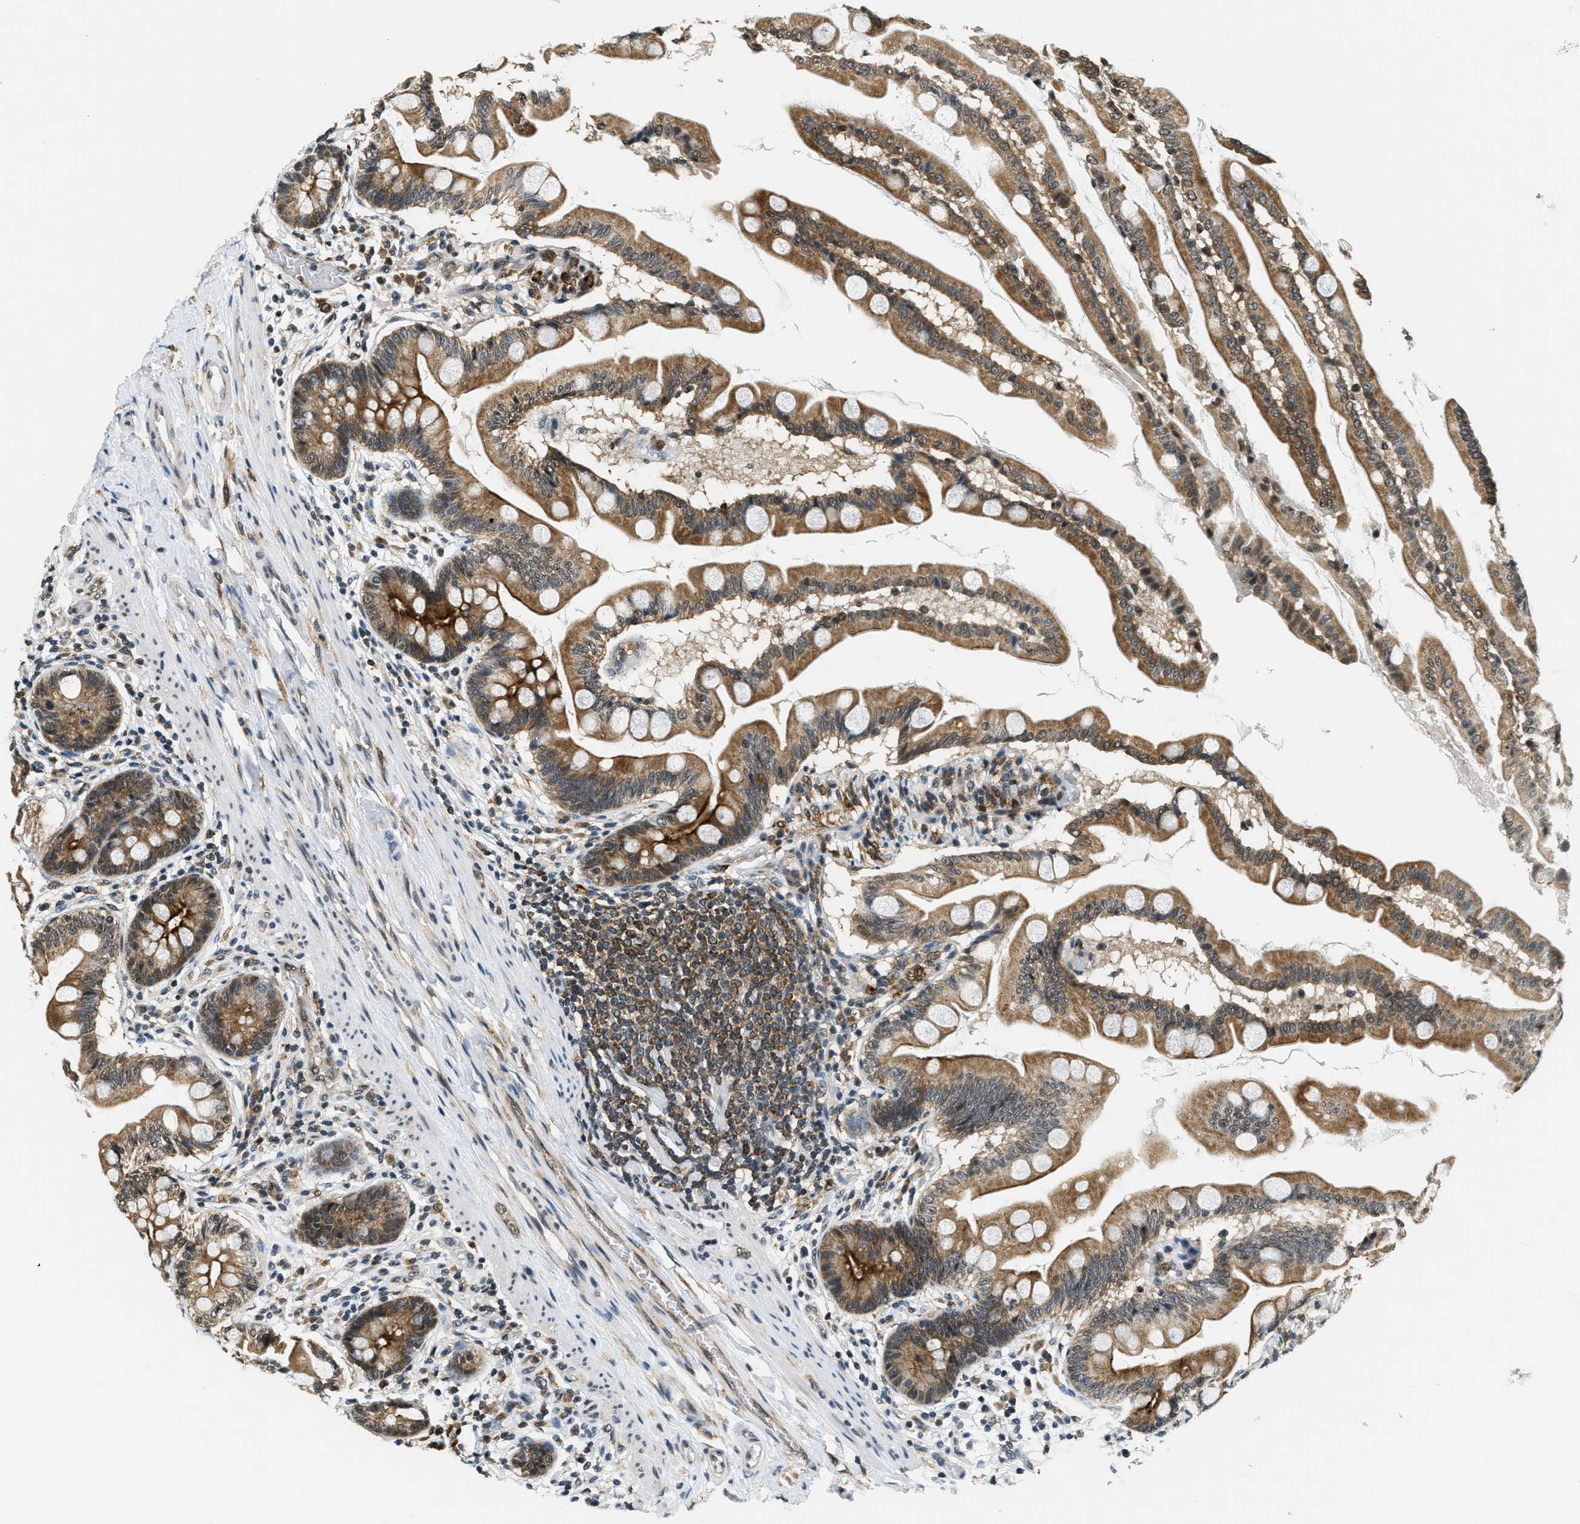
{"staining": {"intensity": "strong", "quantity": ">75%", "location": "cytoplasmic/membranous"}, "tissue": "small intestine", "cell_type": "Glandular cells", "image_type": "normal", "snomed": [{"axis": "morphology", "description": "Normal tissue, NOS"}, {"axis": "topography", "description": "Small intestine"}], "caption": "Immunohistochemistry (DAB (3,3'-diaminobenzidine)) staining of unremarkable human small intestine exhibits strong cytoplasmic/membranous protein expression in approximately >75% of glandular cells. (Brightfield microscopy of DAB IHC at high magnification).", "gene": "RAB11FIP1", "patient": {"sex": "female", "age": 56}}